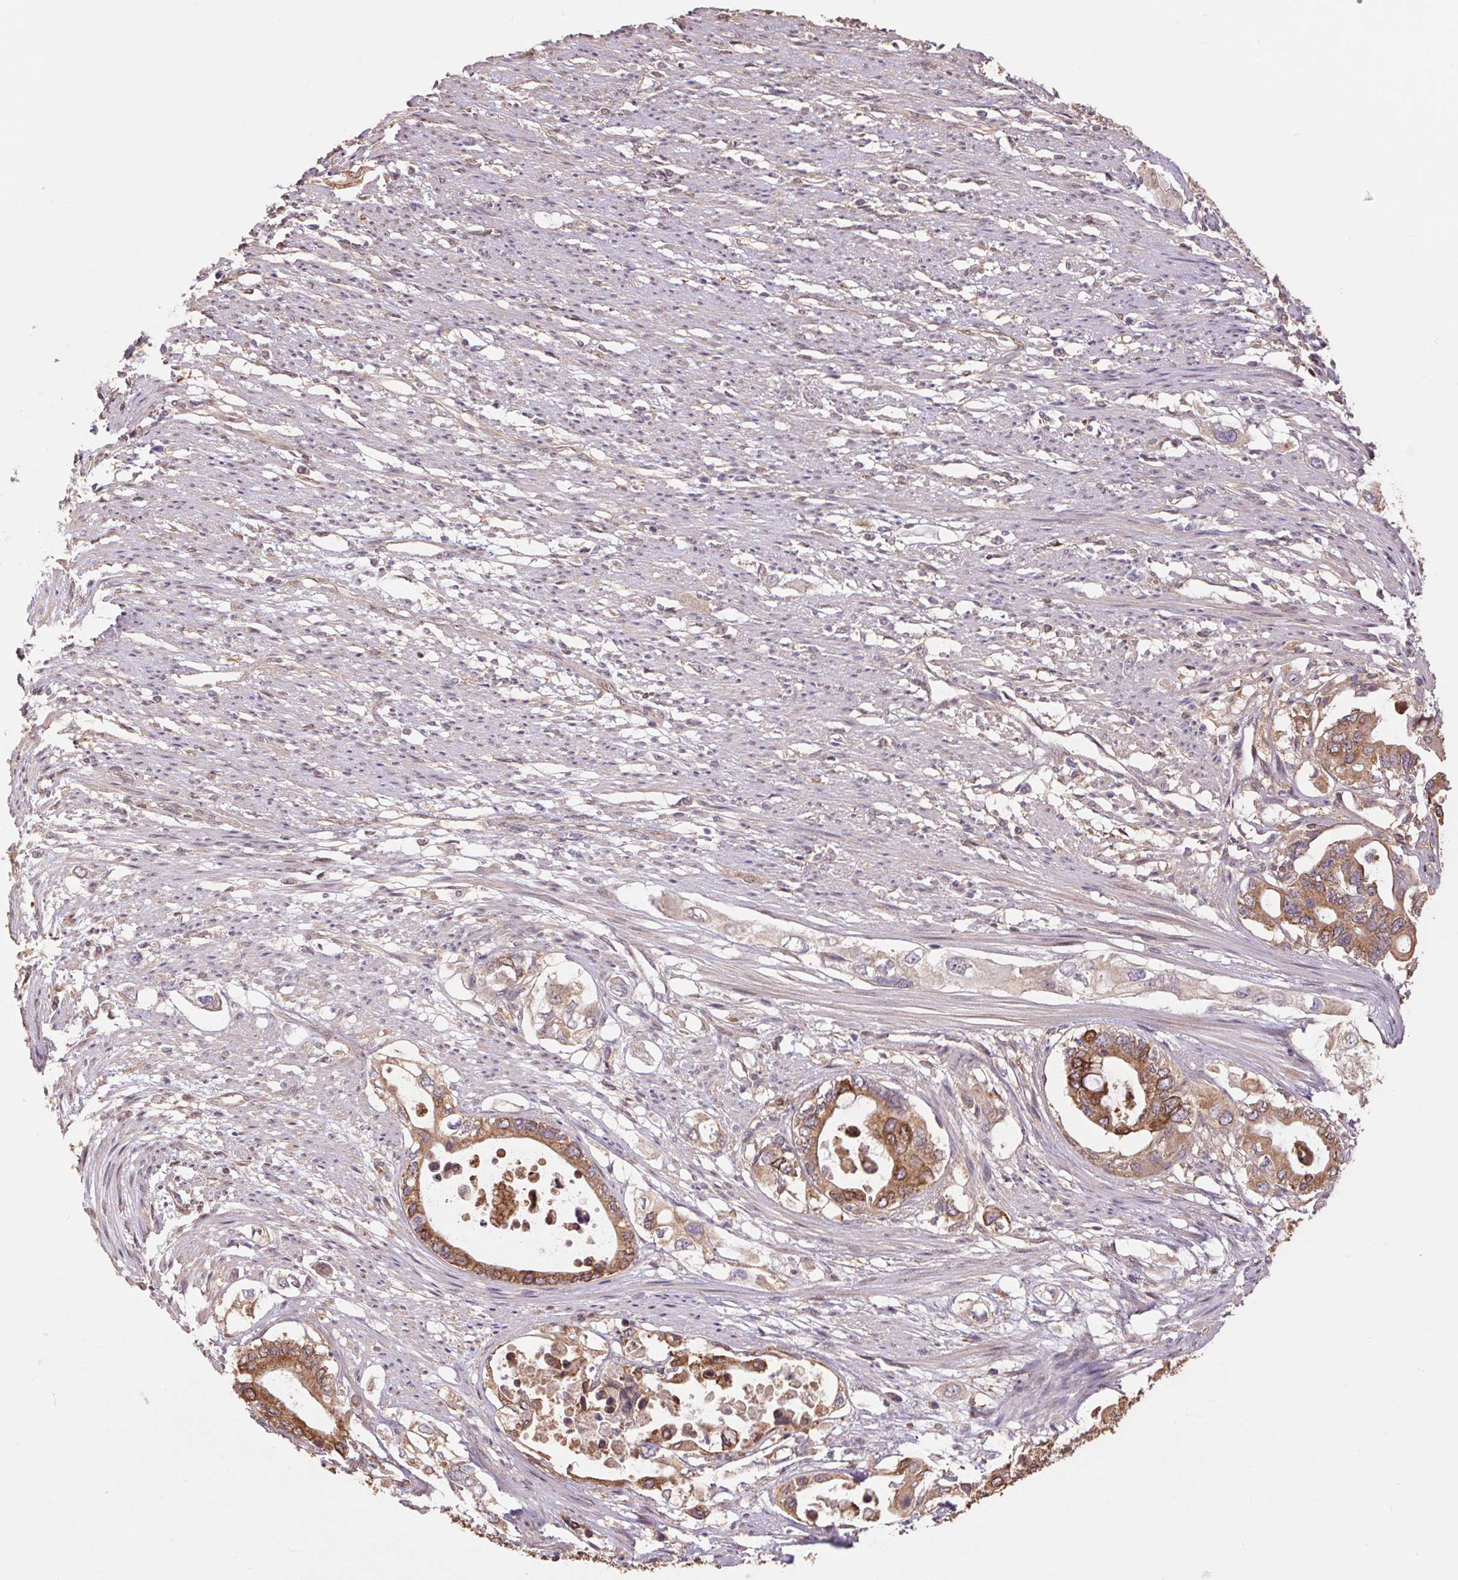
{"staining": {"intensity": "moderate", "quantity": "25%-75%", "location": "cytoplasmic/membranous"}, "tissue": "pancreatic cancer", "cell_type": "Tumor cells", "image_type": "cancer", "snomed": [{"axis": "morphology", "description": "Adenocarcinoma, NOS"}, {"axis": "topography", "description": "Pancreas"}], "caption": "Immunohistochemical staining of human adenocarcinoma (pancreatic) shows moderate cytoplasmic/membranous protein staining in approximately 25%-75% of tumor cells.", "gene": "CUTA", "patient": {"sex": "female", "age": 63}}